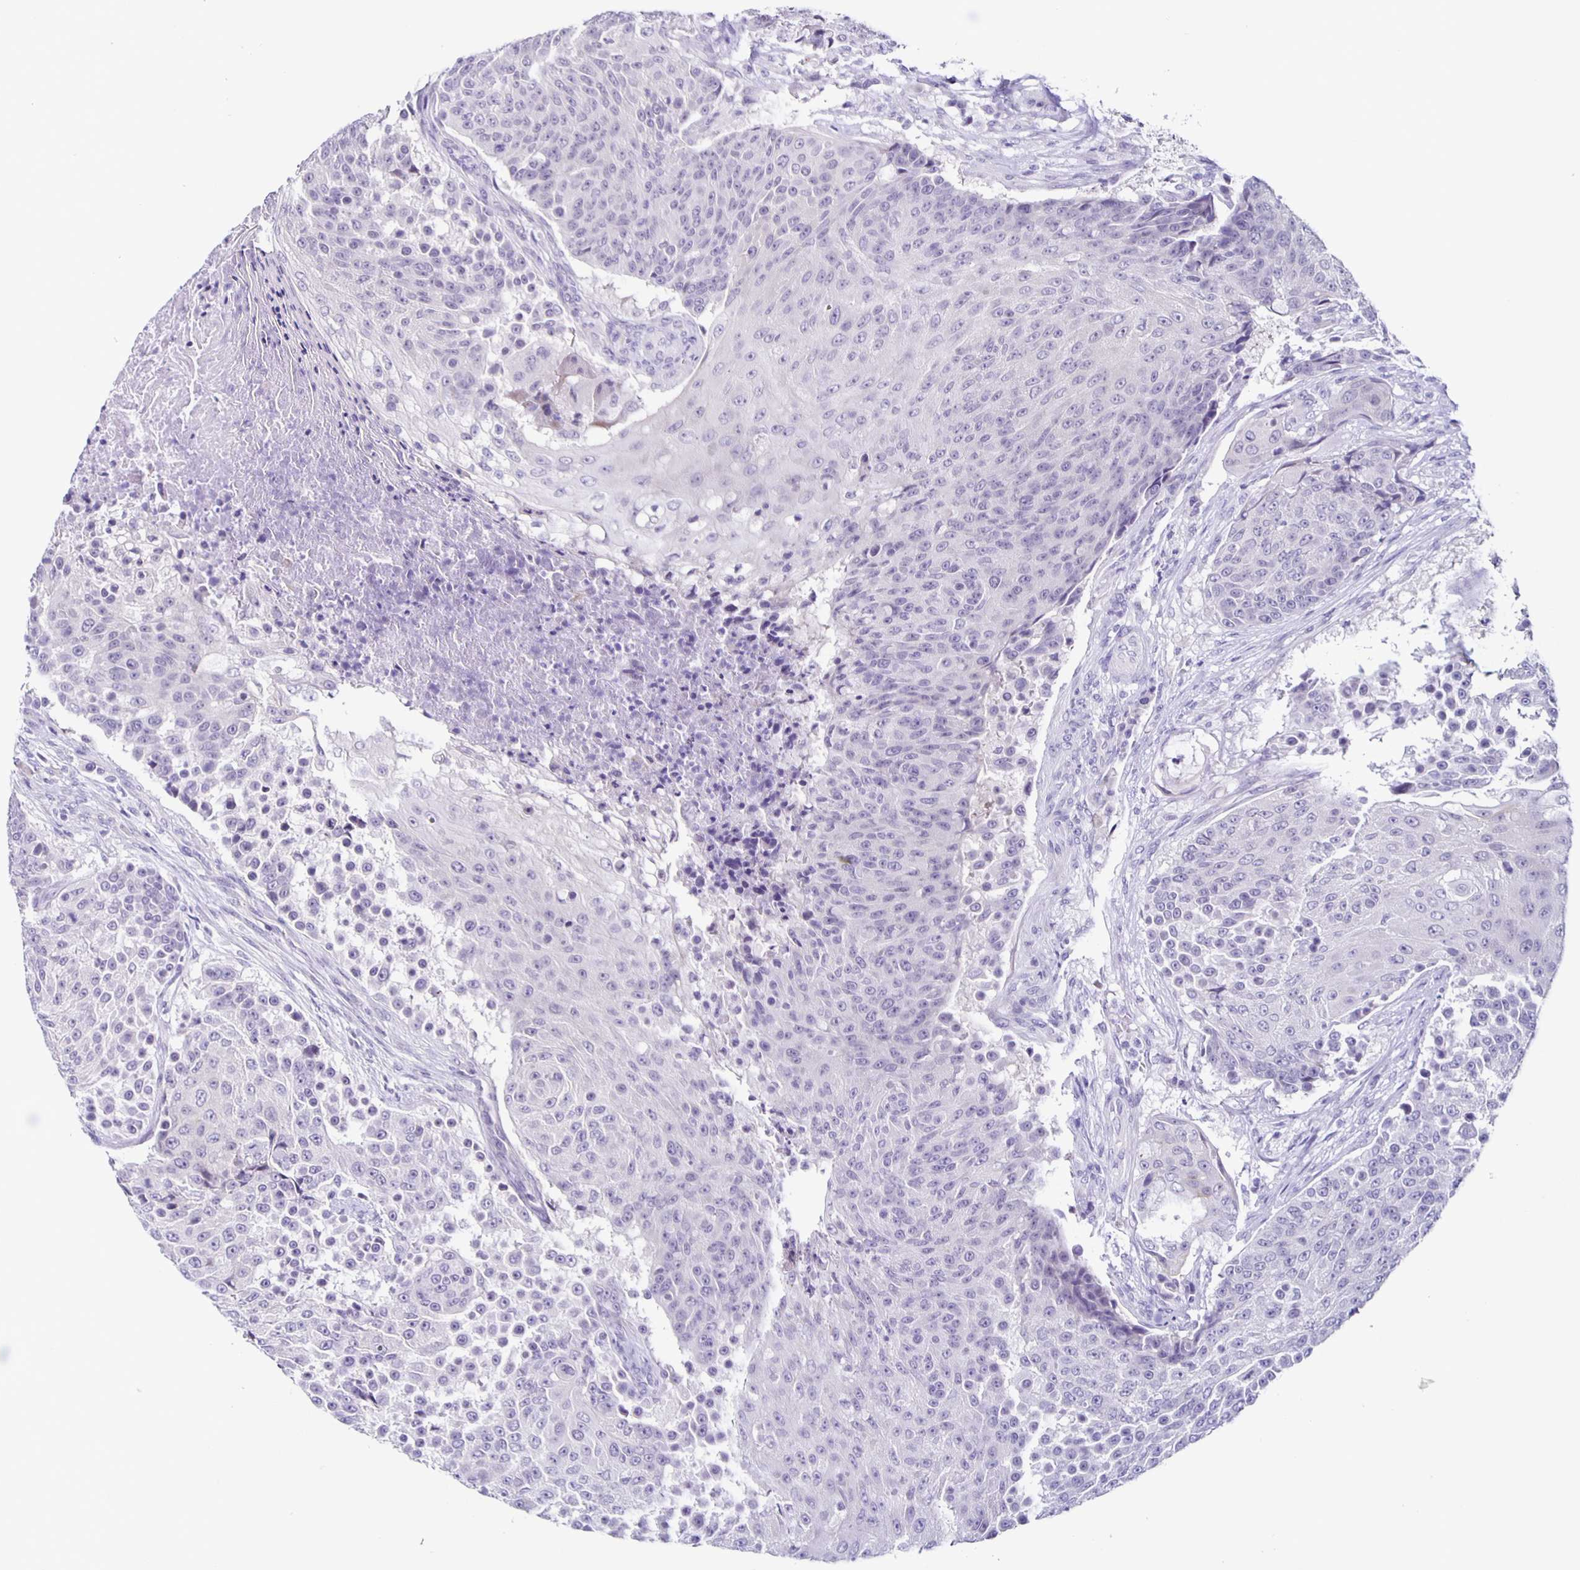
{"staining": {"intensity": "negative", "quantity": "none", "location": "none"}, "tissue": "urothelial cancer", "cell_type": "Tumor cells", "image_type": "cancer", "snomed": [{"axis": "morphology", "description": "Urothelial carcinoma, High grade"}, {"axis": "topography", "description": "Urinary bladder"}], "caption": "The image displays no significant expression in tumor cells of urothelial cancer.", "gene": "SLC12A3", "patient": {"sex": "female", "age": 63}}